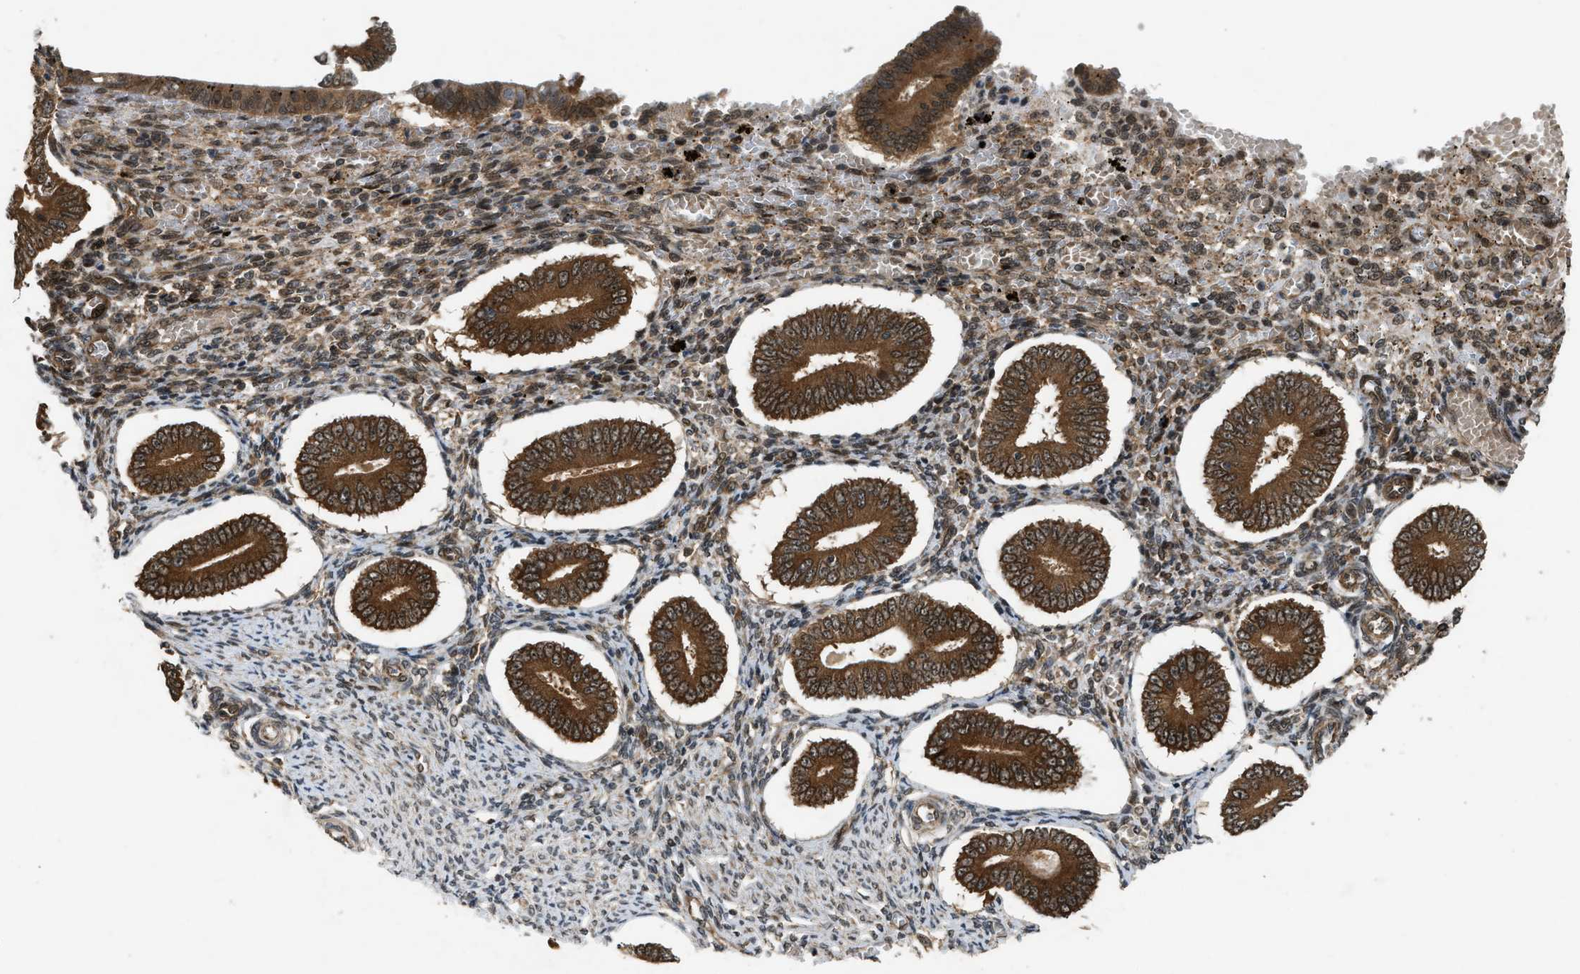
{"staining": {"intensity": "moderate", "quantity": ">75%", "location": "cytoplasmic/membranous,nuclear"}, "tissue": "endometrium", "cell_type": "Cells in endometrial stroma", "image_type": "normal", "snomed": [{"axis": "morphology", "description": "Normal tissue, NOS"}, {"axis": "topography", "description": "Endometrium"}], "caption": "Immunohistochemical staining of benign endometrium demonstrates >75% levels of moderate cytoplasmic/membranous,nuclear protein staining in approximately >75% of cells in endometrial stroma.", "gene": "TXNL1", "patient": {"sex": "female", "age": 42}}